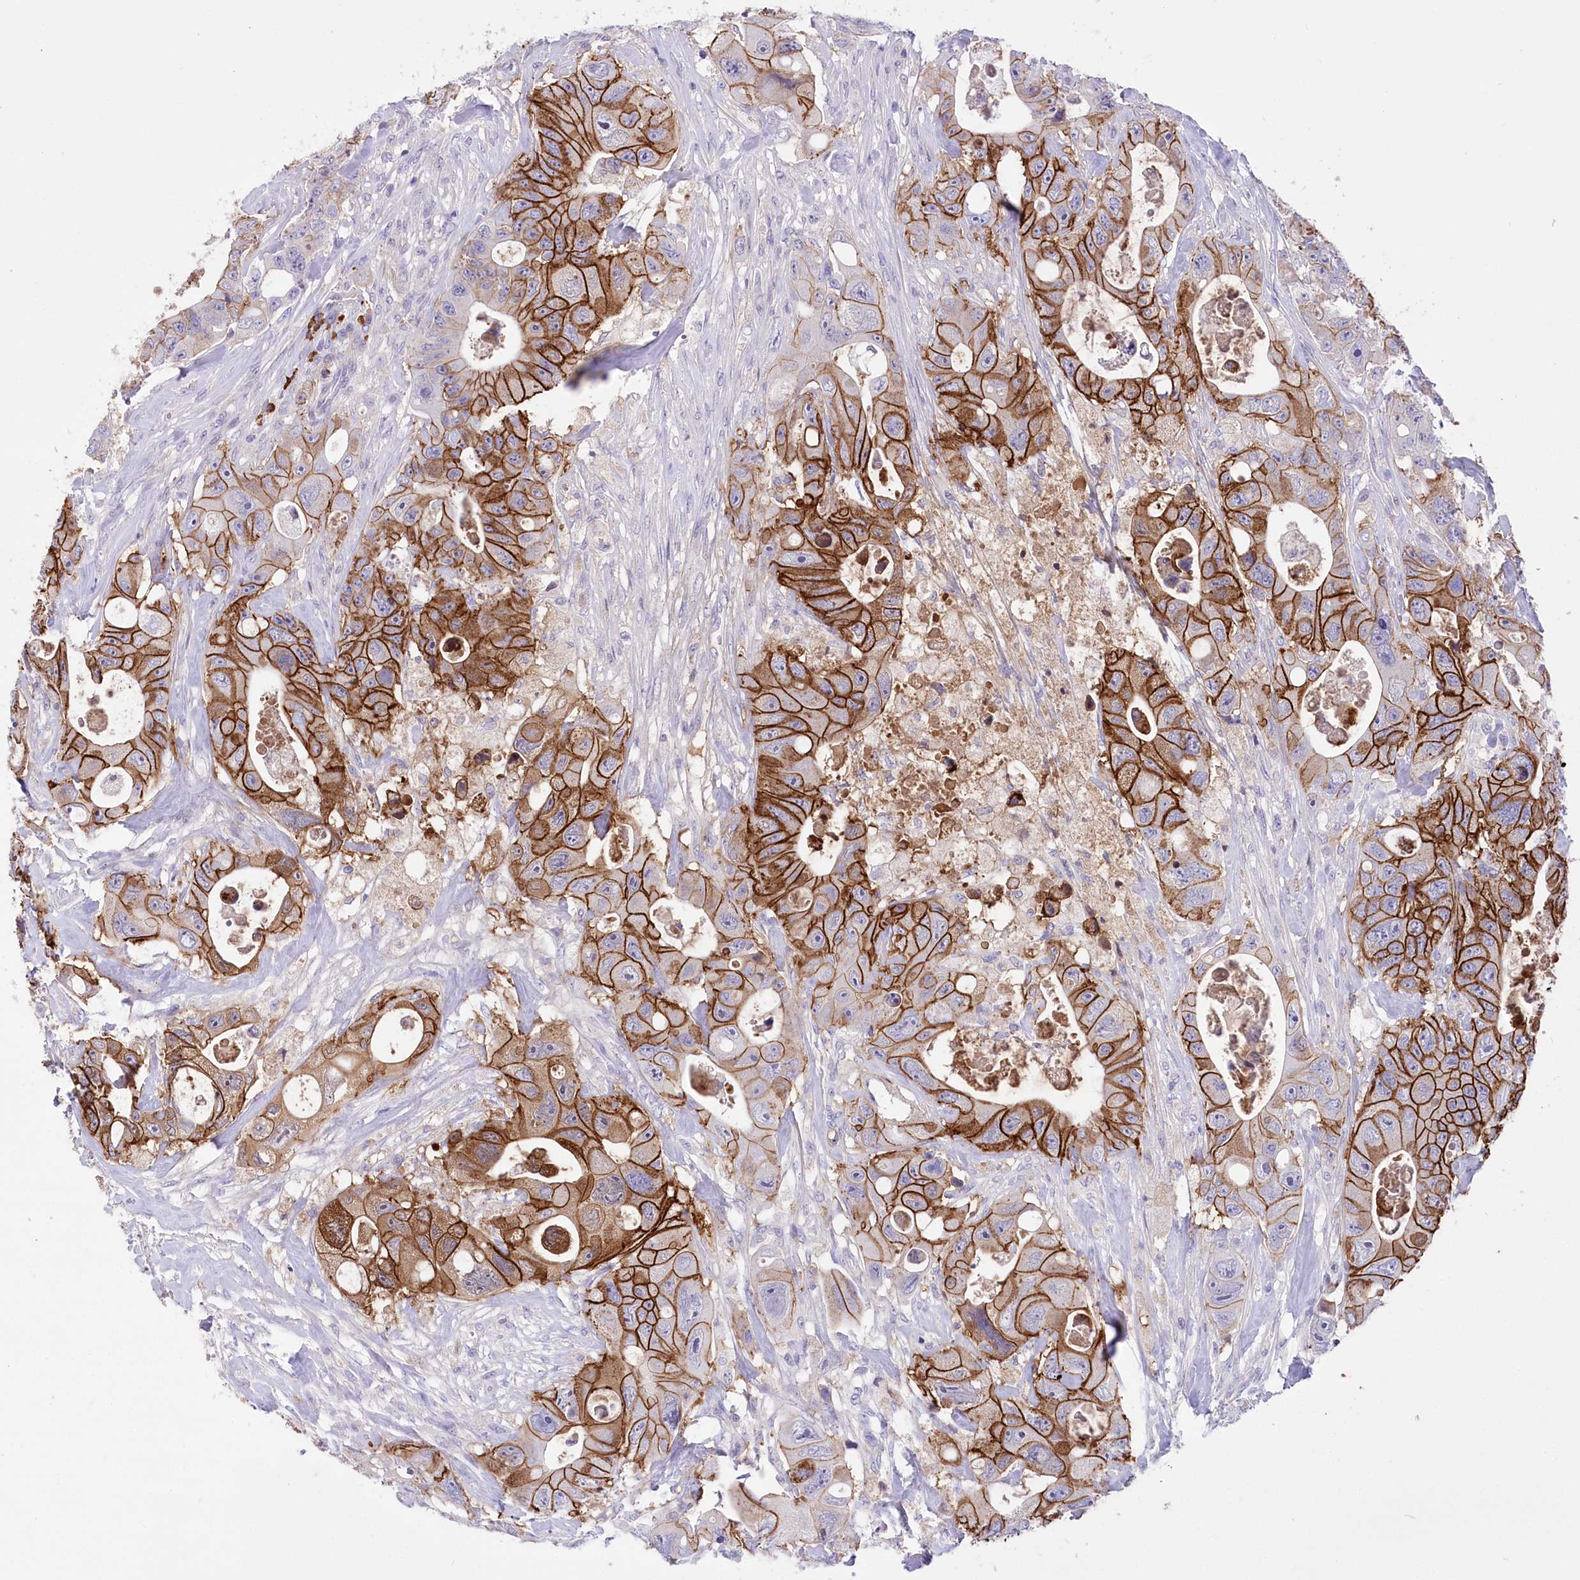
{"staining": {"intensity": "strong", "quantity": "25%-75%", "location": "cytoplasmic/membranous"}, "tissue": "colorectal cancer", "cell_type": "Tumor cells", "image_type": "cancer", "snomed": [{"axis": "morphology", "description": "Adenocarcinoma, NOS"}, {"axis": "topography", "description": "Colon"}], "caption": "The immunohistochemical stain labels strong cytoplasmic/membranous positivity in tumor cells of colorectal cancer tissue.", "gene": "CEP164", "patient": {"sex": "female", "age": 46}}